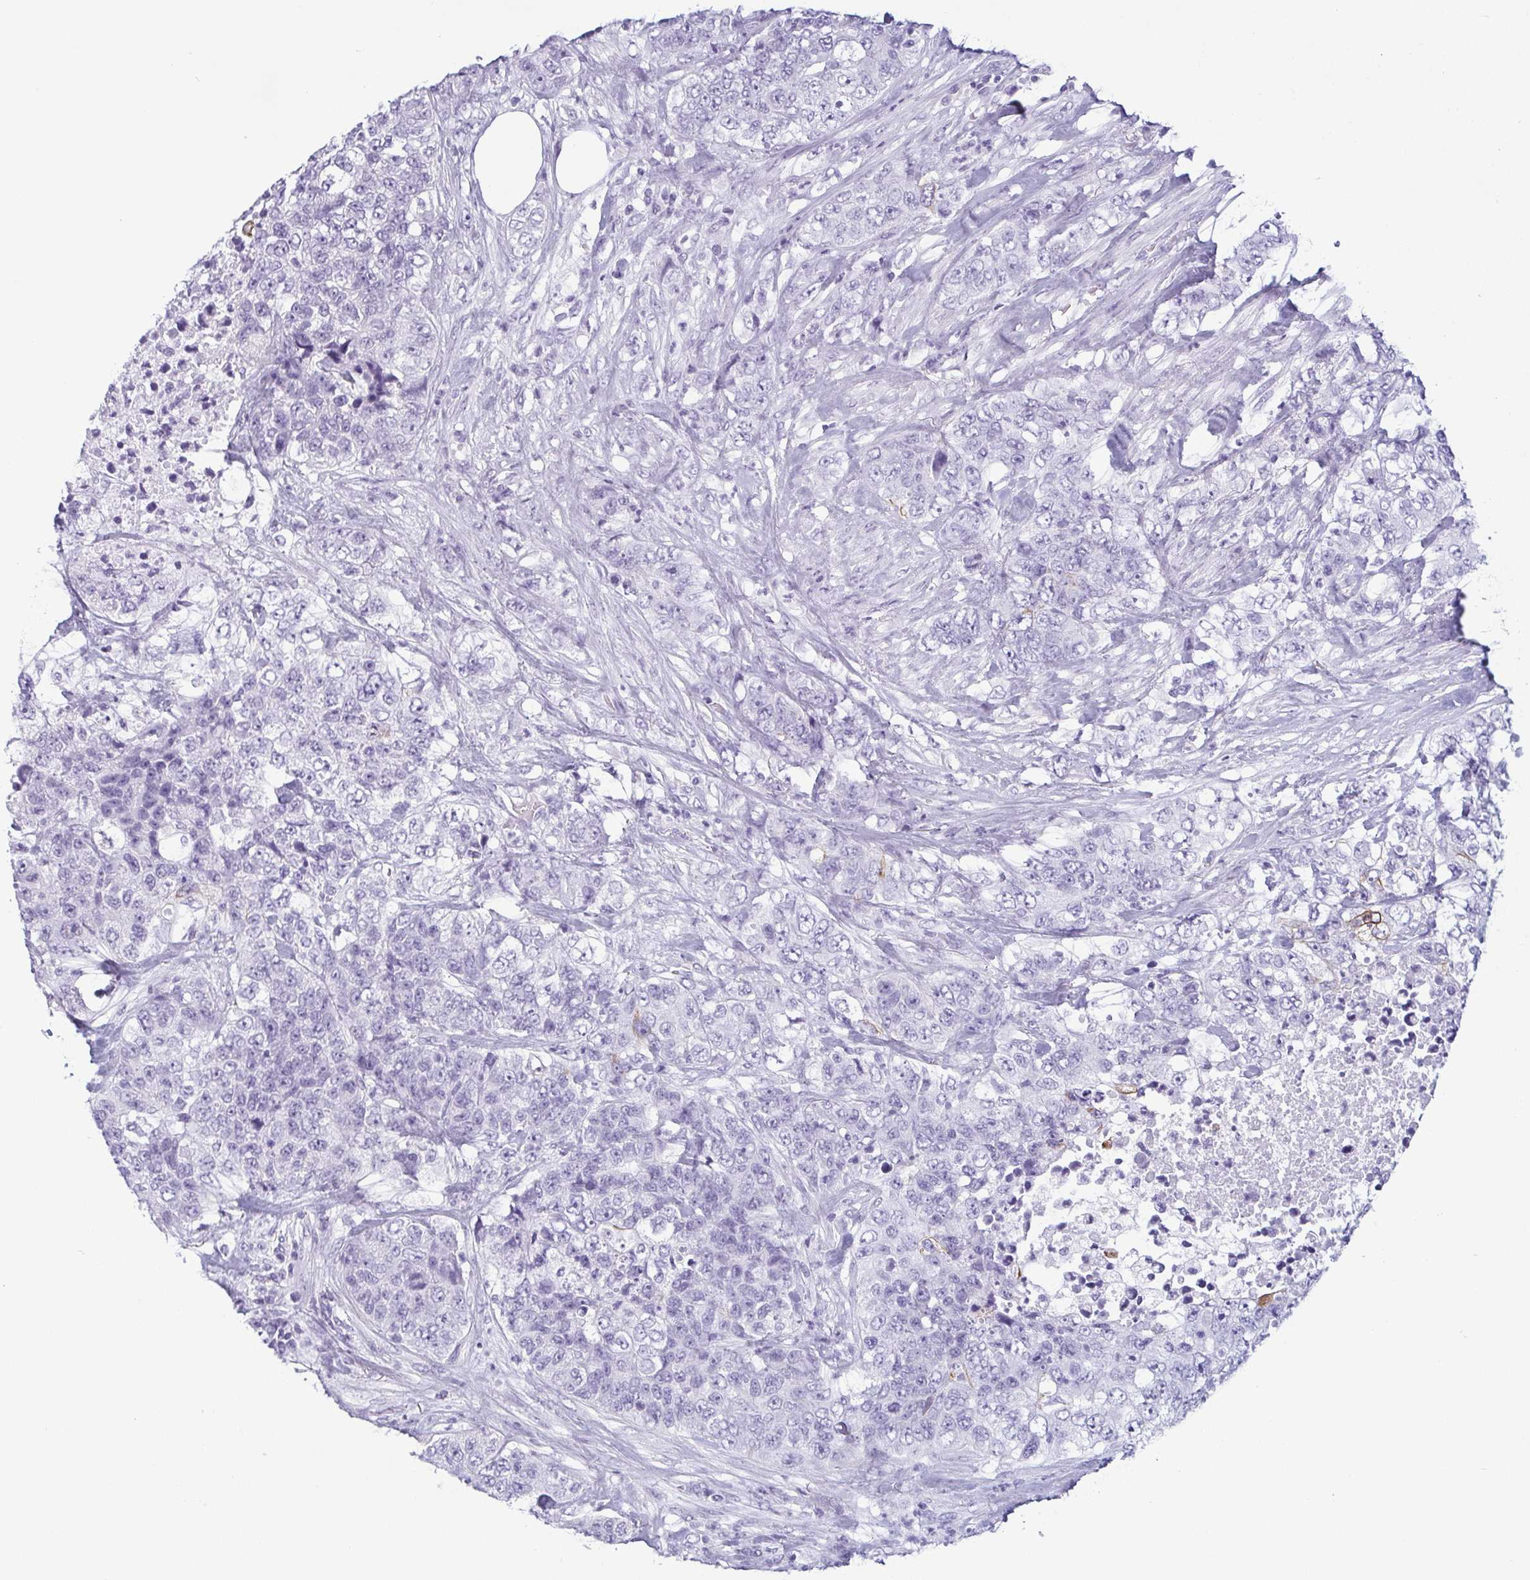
{"staining": {"intensity": "negative", "quantity": "none", "location": "none"}, "tissue": "urothelial cancer", "cell_type": "Tumor cells", "image_type": "cancer", "snomed": [{"axis": "morphology", "description": "Urothelial carcinoma, High grade"}, {"axis": "topography", "description": "Urinary bladder"}], "caption": "DAB (3,3'-diaminobenzidine) immunohistochemical staining of urothelial carcinoma (high-grade) demonstrates no significant expression in tumor cells.", "gene": "KRT78", "patient": {"sex": "female", "age": 78}}